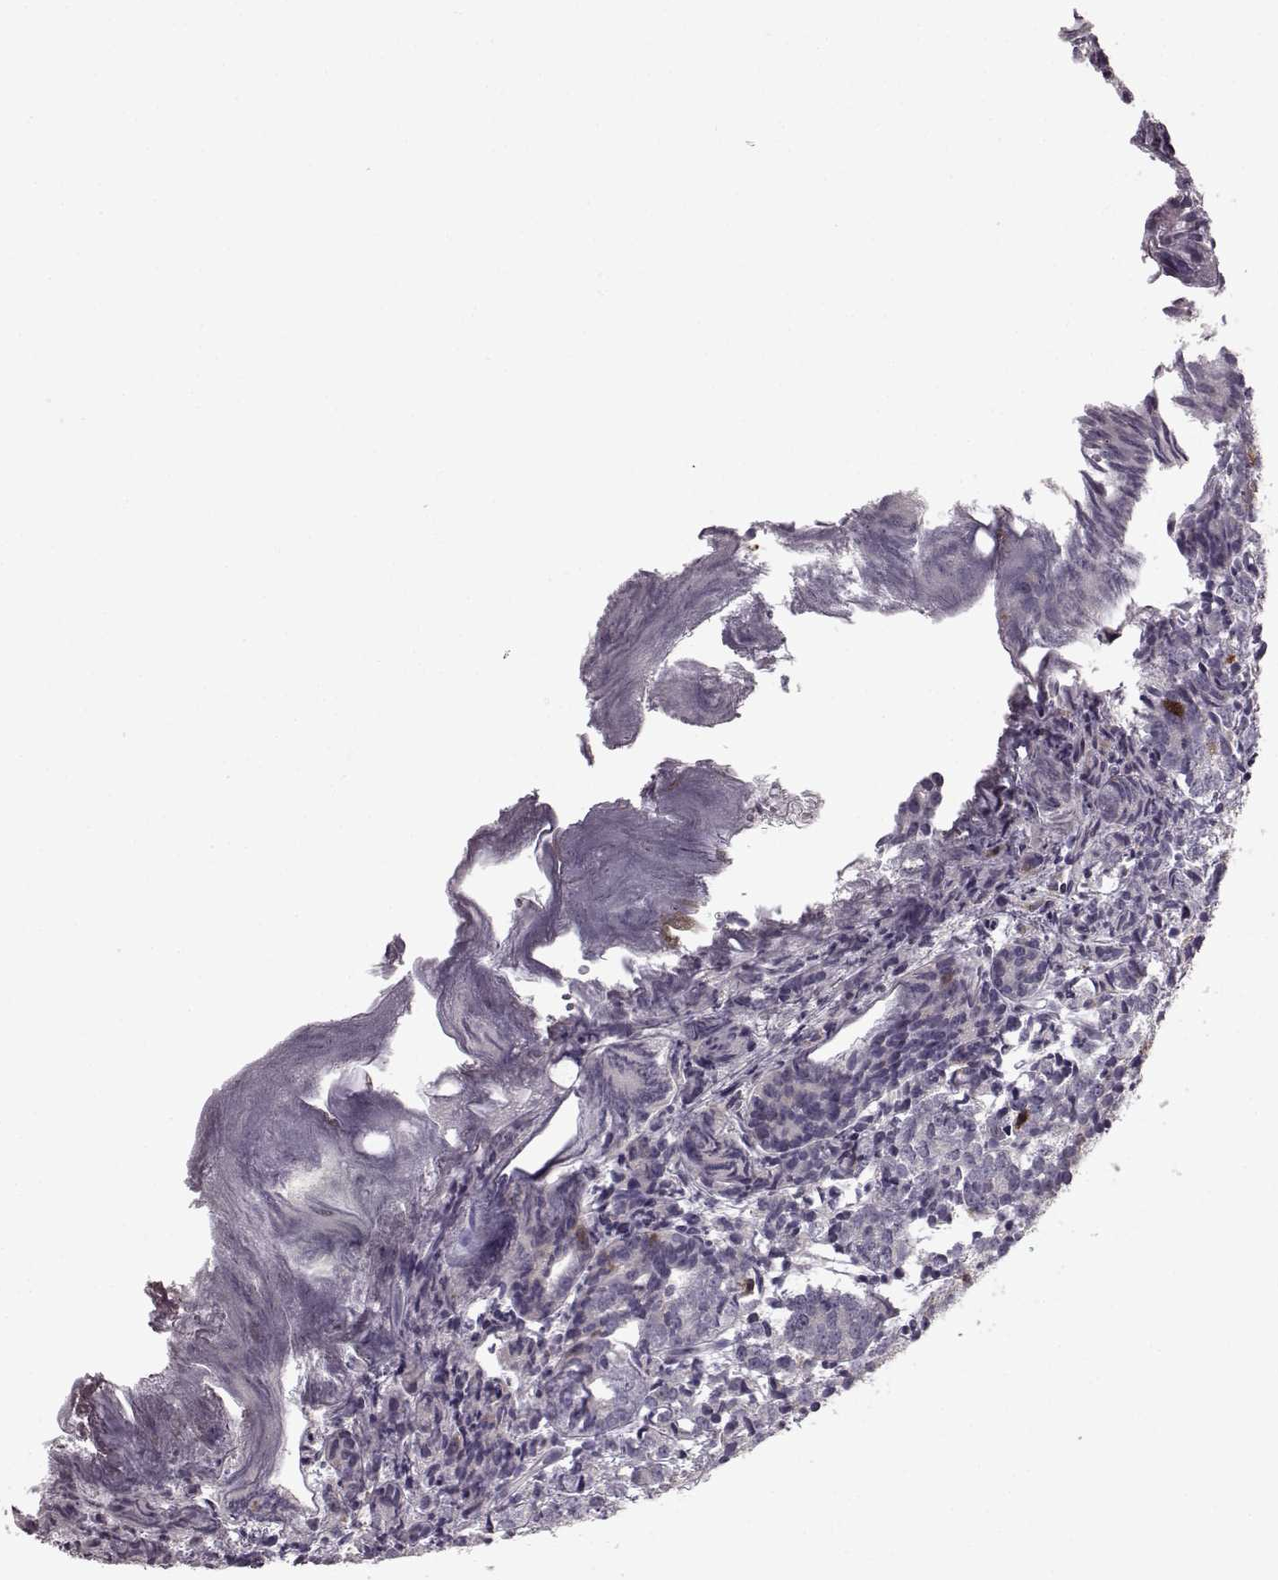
{"staining": {"intensity": "negative", "quantity": "none", "location": "none"}, "tissue": "prostate cancer", "cell_type": "Tumor cells", "image_type": "cancer", "snomed": [{"axis": "morphology", "description": "Adenocarcinoma, High grade"}, {"axis": "topography", "description": "Prostate"}], "caption": "Micrograph shows no significant protein positivity in tumor cells of high-grade adenocarcinoma (prostate).", "gene": "HMMR", "patient": {"sex": "male", "age": 53}}